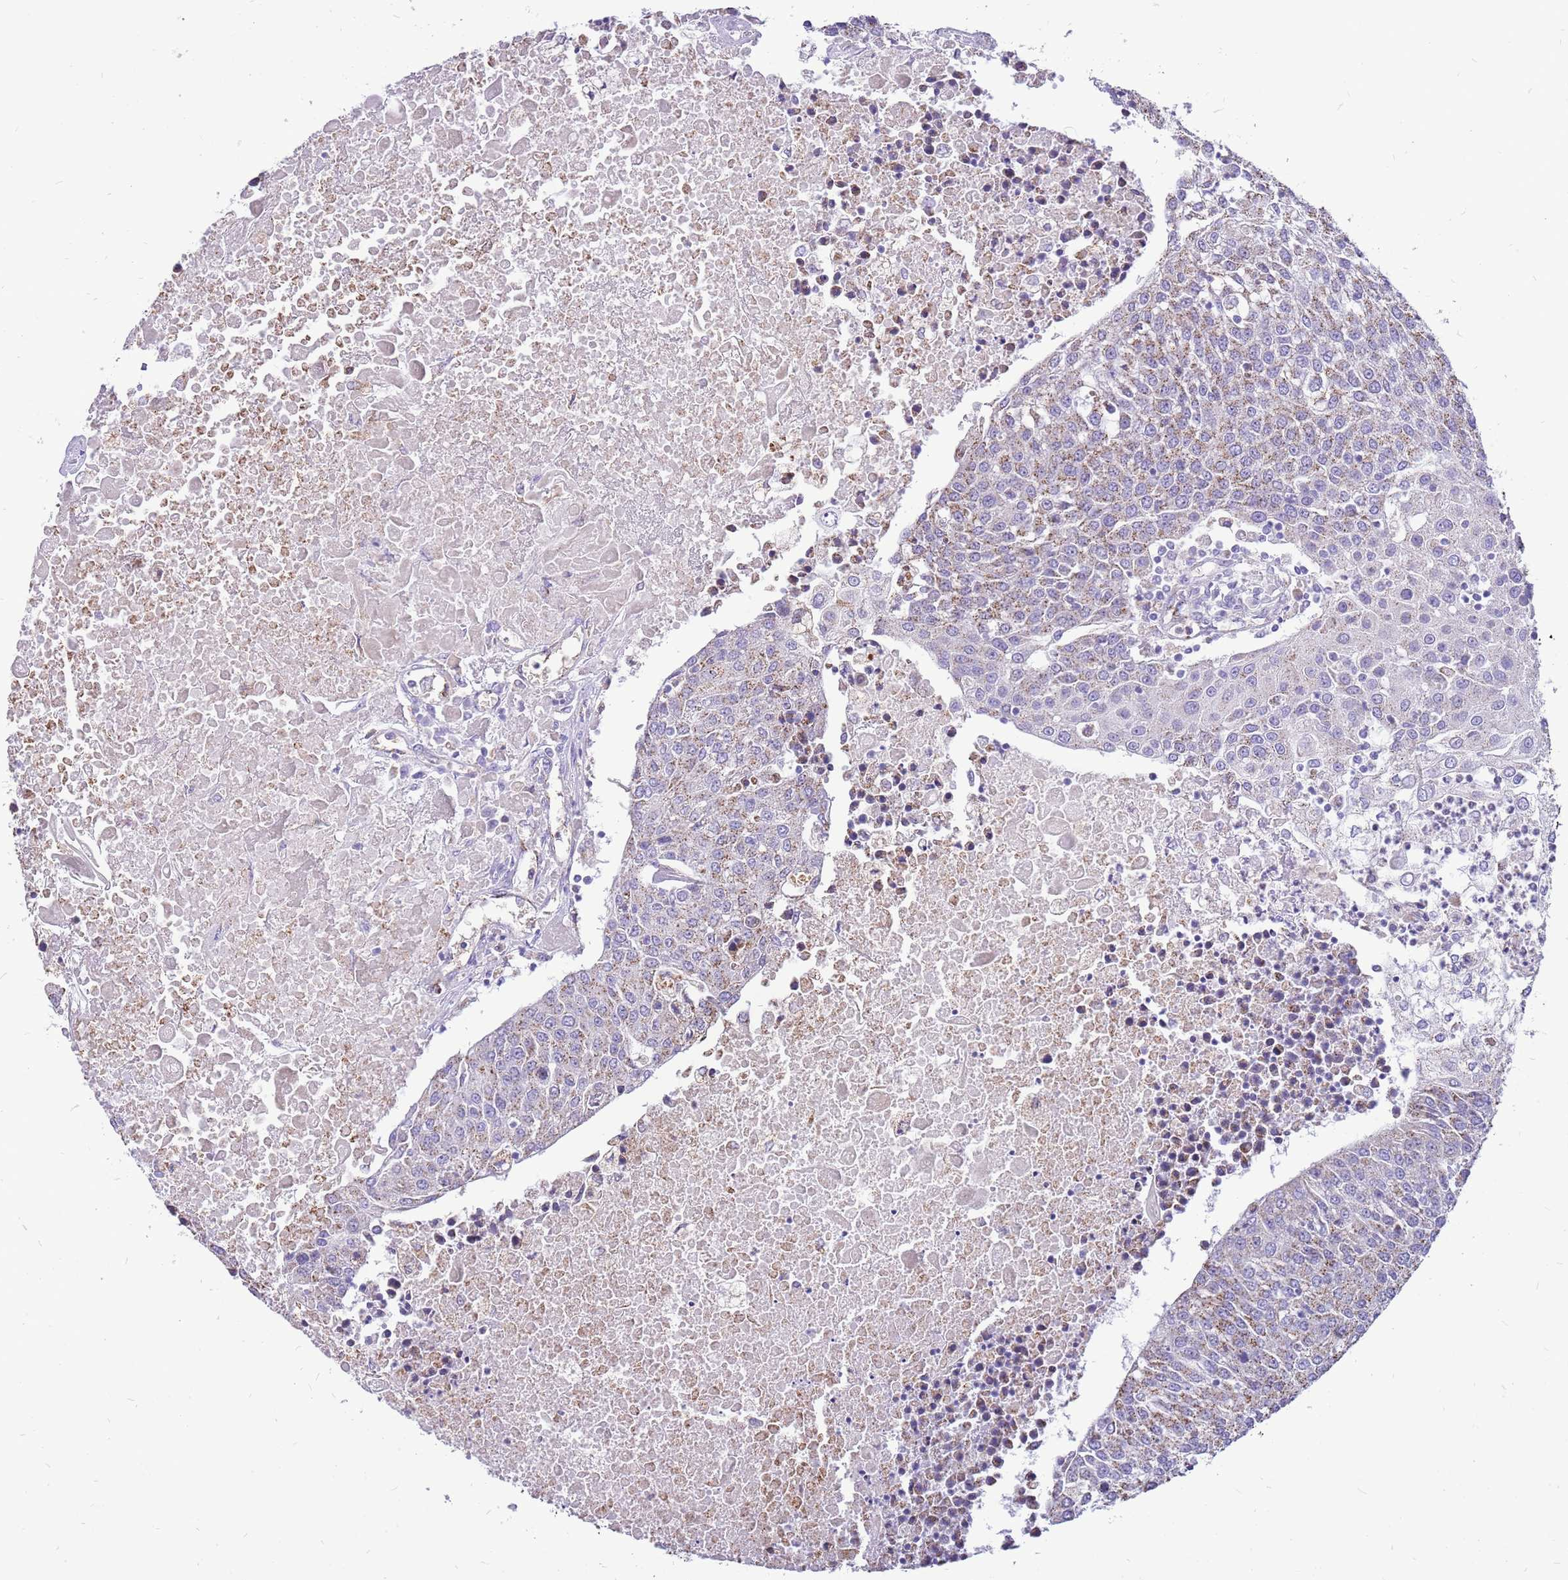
{"staining": {"intensity": "moderate", "quantity": "25%-75%", "location": "cytoplasmic/membranous"}, "tissue": "urothelial cancer", "cell_type": "Tumor cells", "image_type": "cancer", "snomed": [{"axis": "morphology", "description": "Urothelial carcinoma, High grade"}, {"axis": "topography", "description": "Urinary bladder"}], "caption": "About 25%-75% of tumor cells in urothelial cancer demonstrate moderate cytoplasmic/membranous protein staining as visualized by brown immunohistochemical staining.", "gene": "PCNX1", "patient": {"sex": "female", "age": 85}}